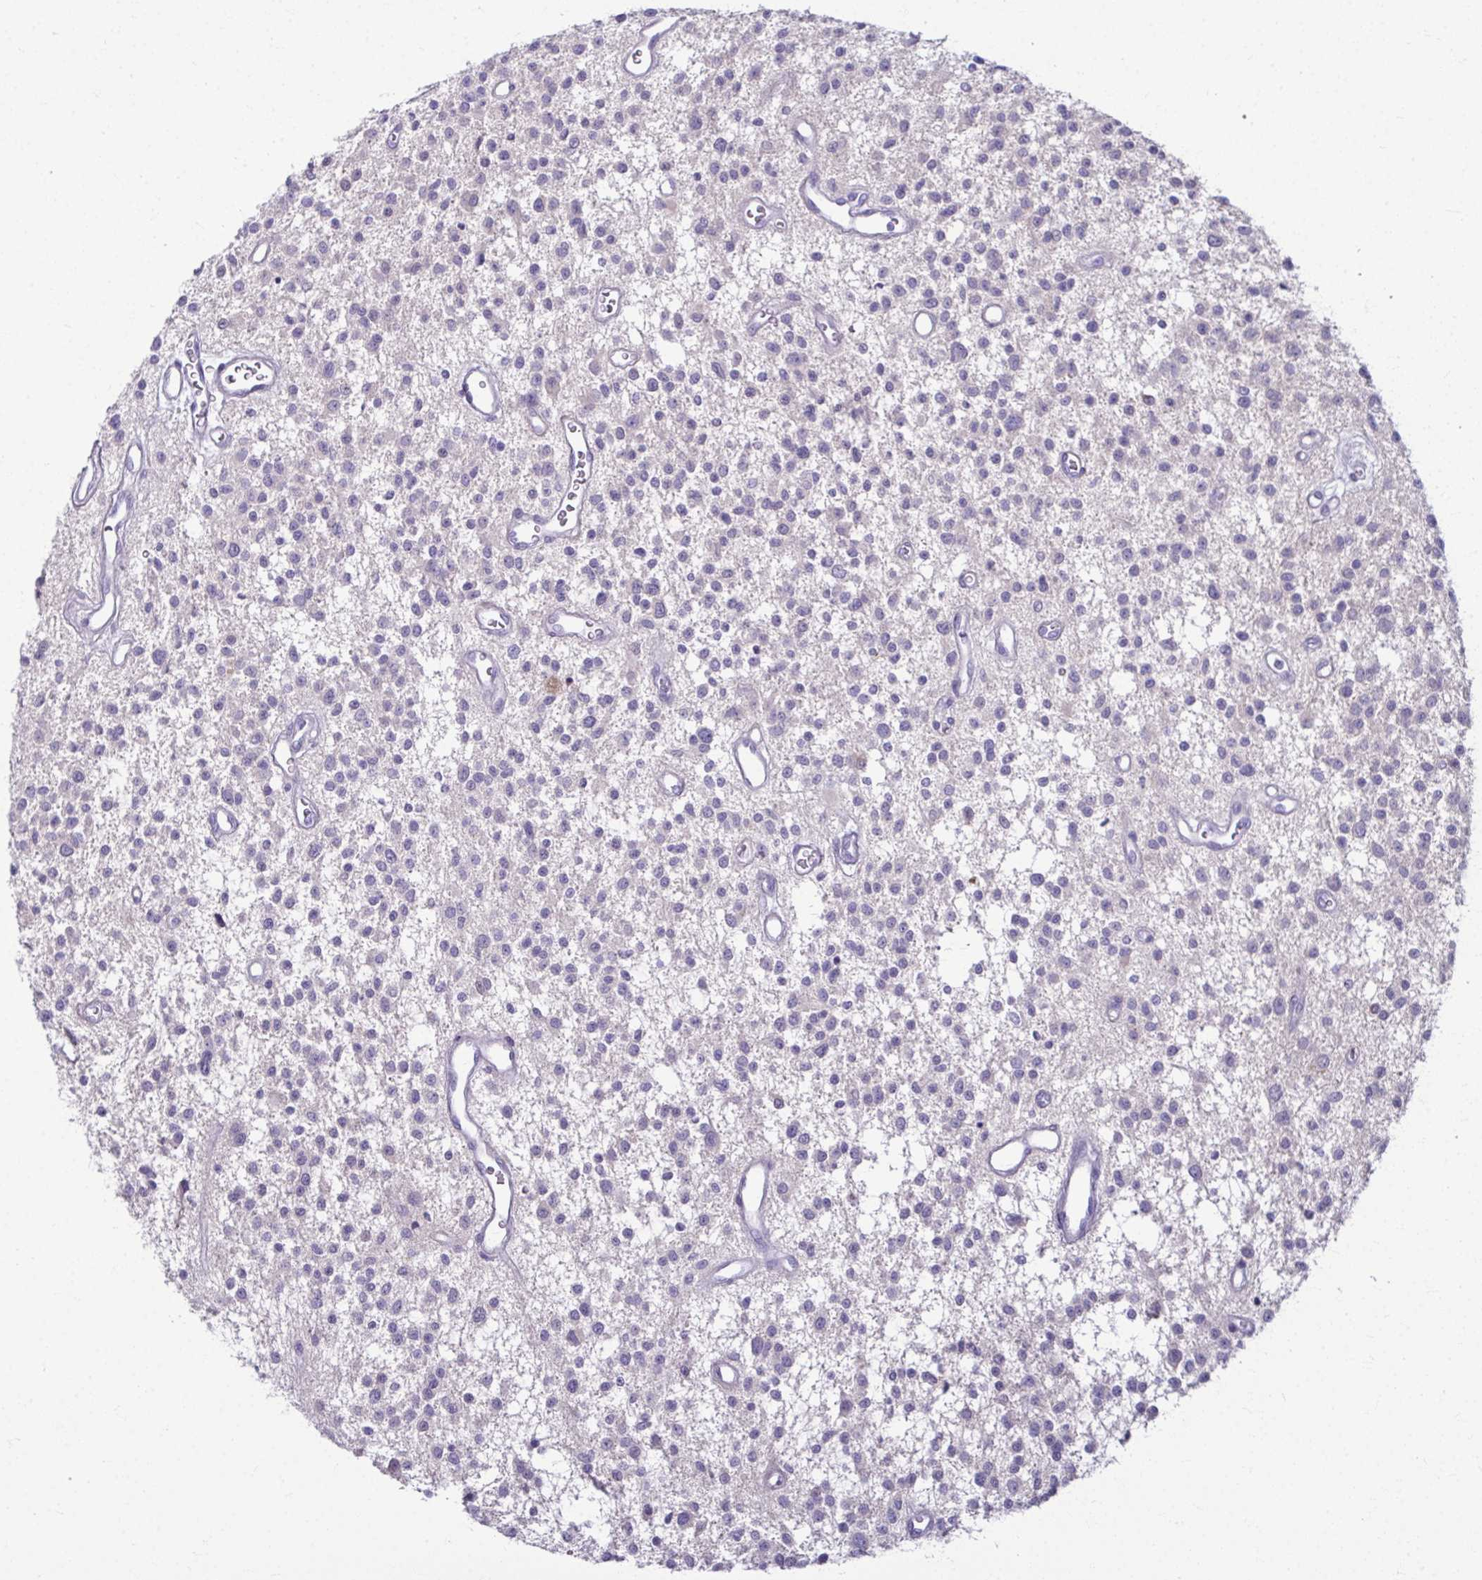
{"staining": {"intensity": "negative", "quantity": "none", "location": "none"}, "tissue": "glioma", "cell_type": "Tumor cells", "image_type": "cancer", "snomed": [{"axis": "morphology", "description": "Glioma, malignant, Low grade"}, {"axis": "topography", "description": "Brain"}], "caption": "Protein analysis of glioma shows no significant positivity in tumor cells. (DAB immunohistochemistry visualized using brightfield microscopy, high magnification).", "gene": "SERPINI1", "patient": {"sex": "male", "age": 43}}